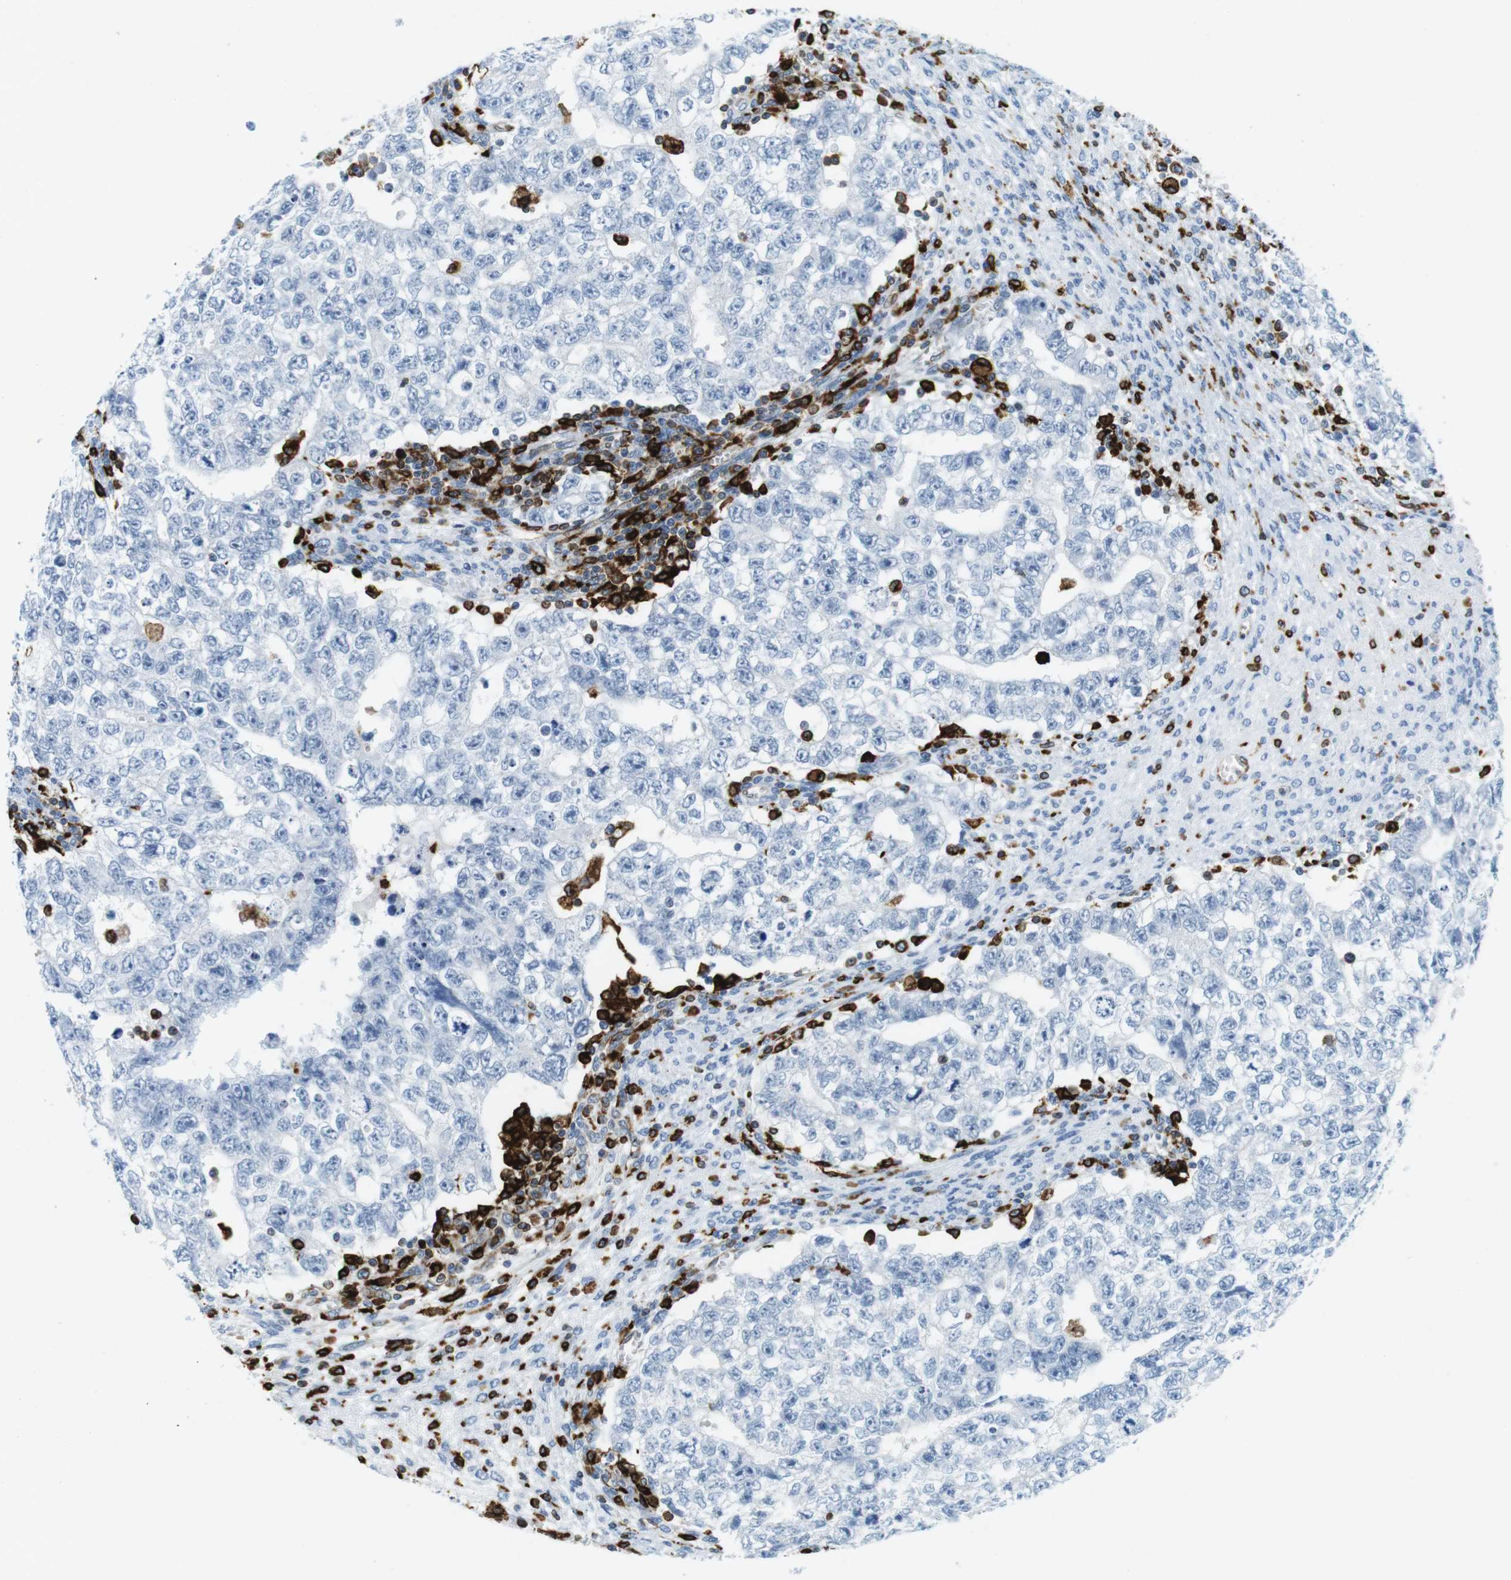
{"staining": {"intensity": "negative", "quantity": "none", "location": "none"}, "tissue": "testis cancer", "cell_type": "Tumor cells", "image_type": "cancer", "snomed": [{"axis": "morphology", "description": "Seminoma, NOS"}, {"axis": "morphology", "description": "Carcinoma, Embryonal, NOS"}, {"axis": "topography", "description": "Testis"}], "caption": "Micrograph shows no significant protein staining in tumor cells of testis cancer (embryonal carcinoma).", "gene": "CIITA", "patient": {"sex": "male", "age": 38}}